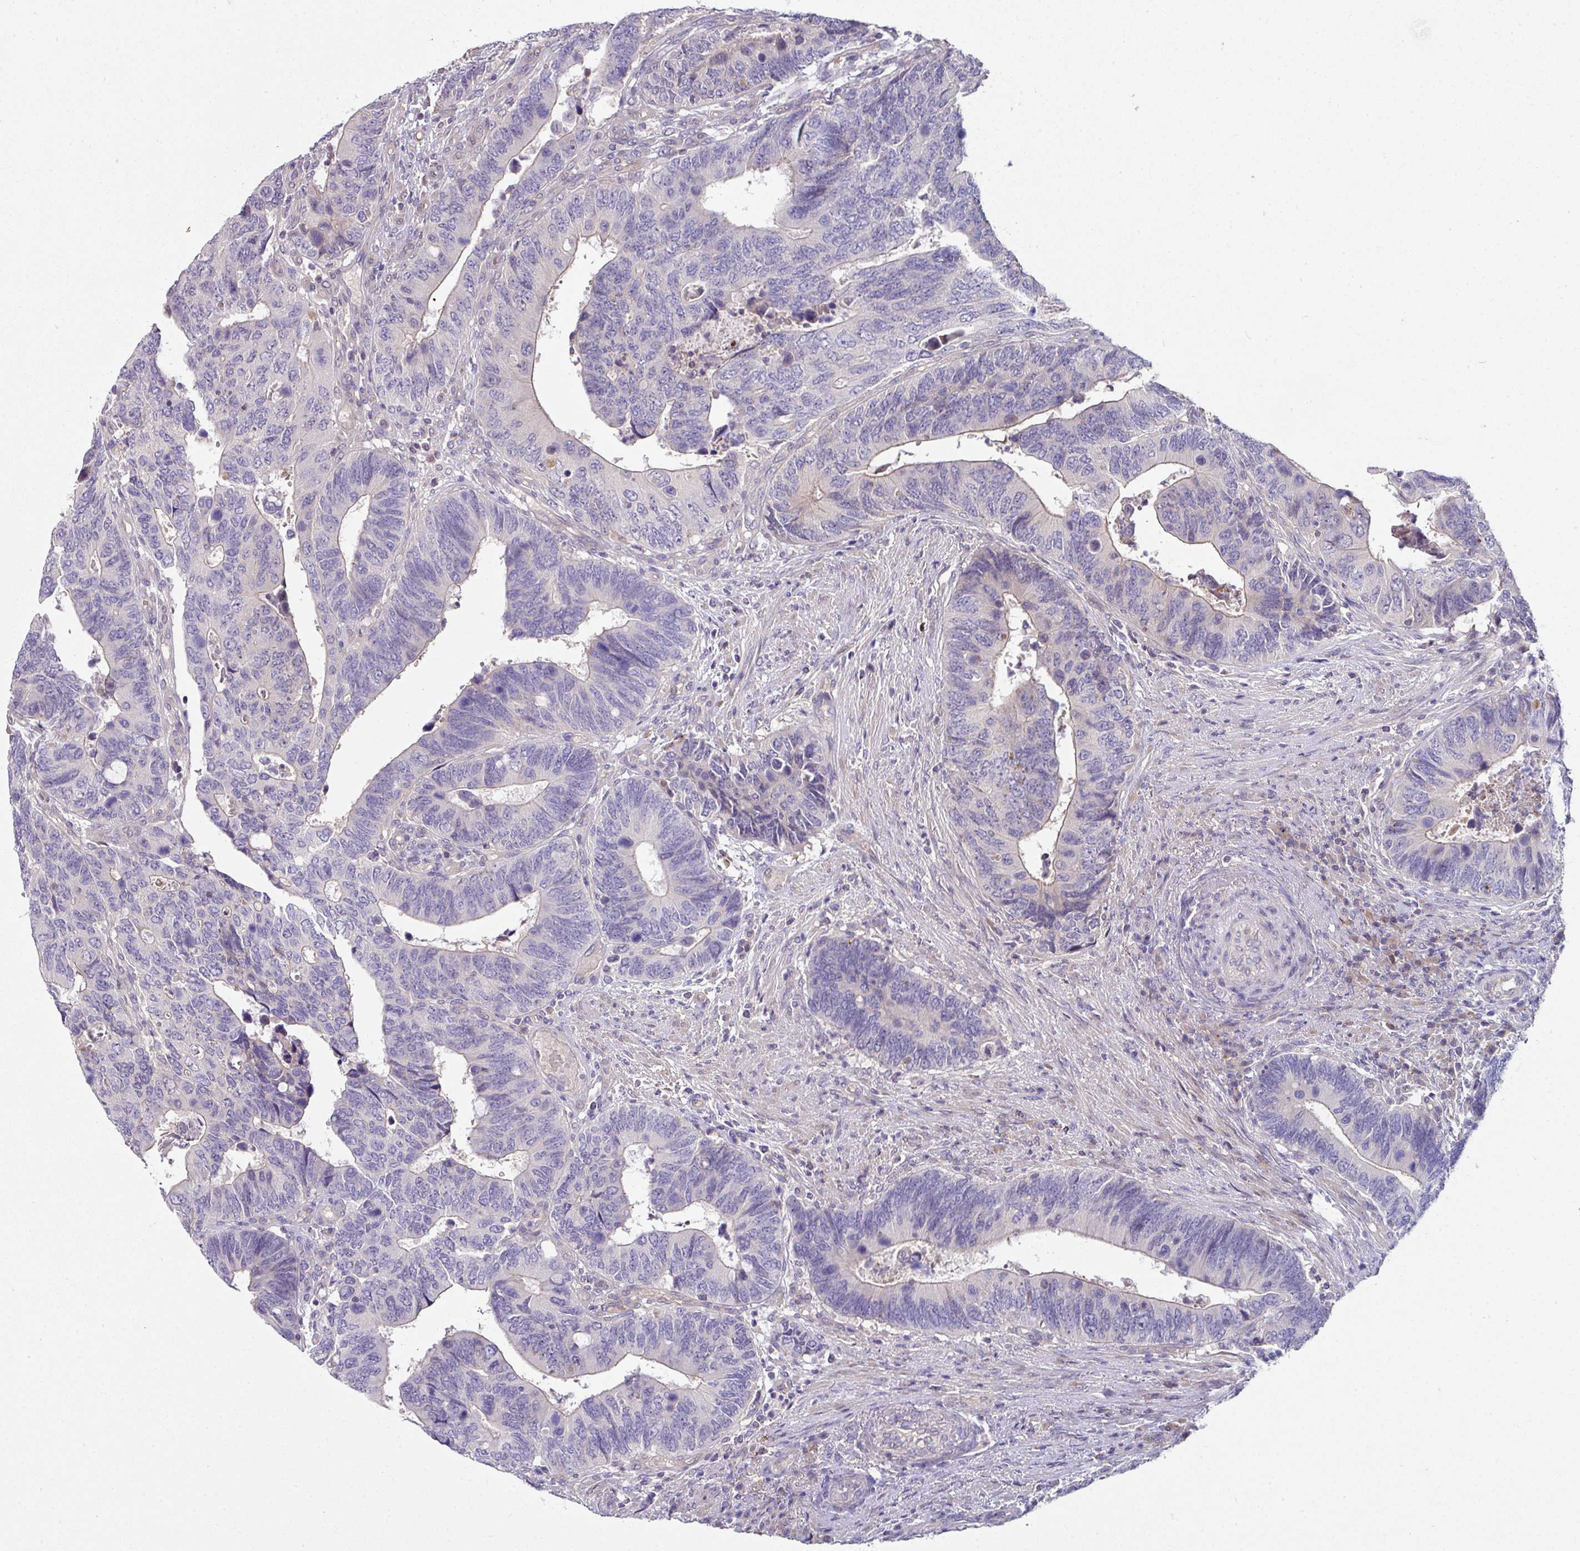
{"staining": {"intensity": "negative", "quantity": "none", "location": "none"}, "tissue": "colorectal cancer", "cell_type": "Tumor cells", "image_type": "cancer", "snomed": [{"axis": "morphology", "description": "Adenocarcinoma, NOS"}, {"axis": "topography", "description": "Colon"}], "caption": "A photomicrograph of colorectal cancer stained for a protein reveals no brown staining in tumor cells. (DAB immunohistochemistry (IHC) visualized using brightfield microscopy, high magnification).", "gene": "SLAMF6", "patient": {"sex": "male", "age": 87}}